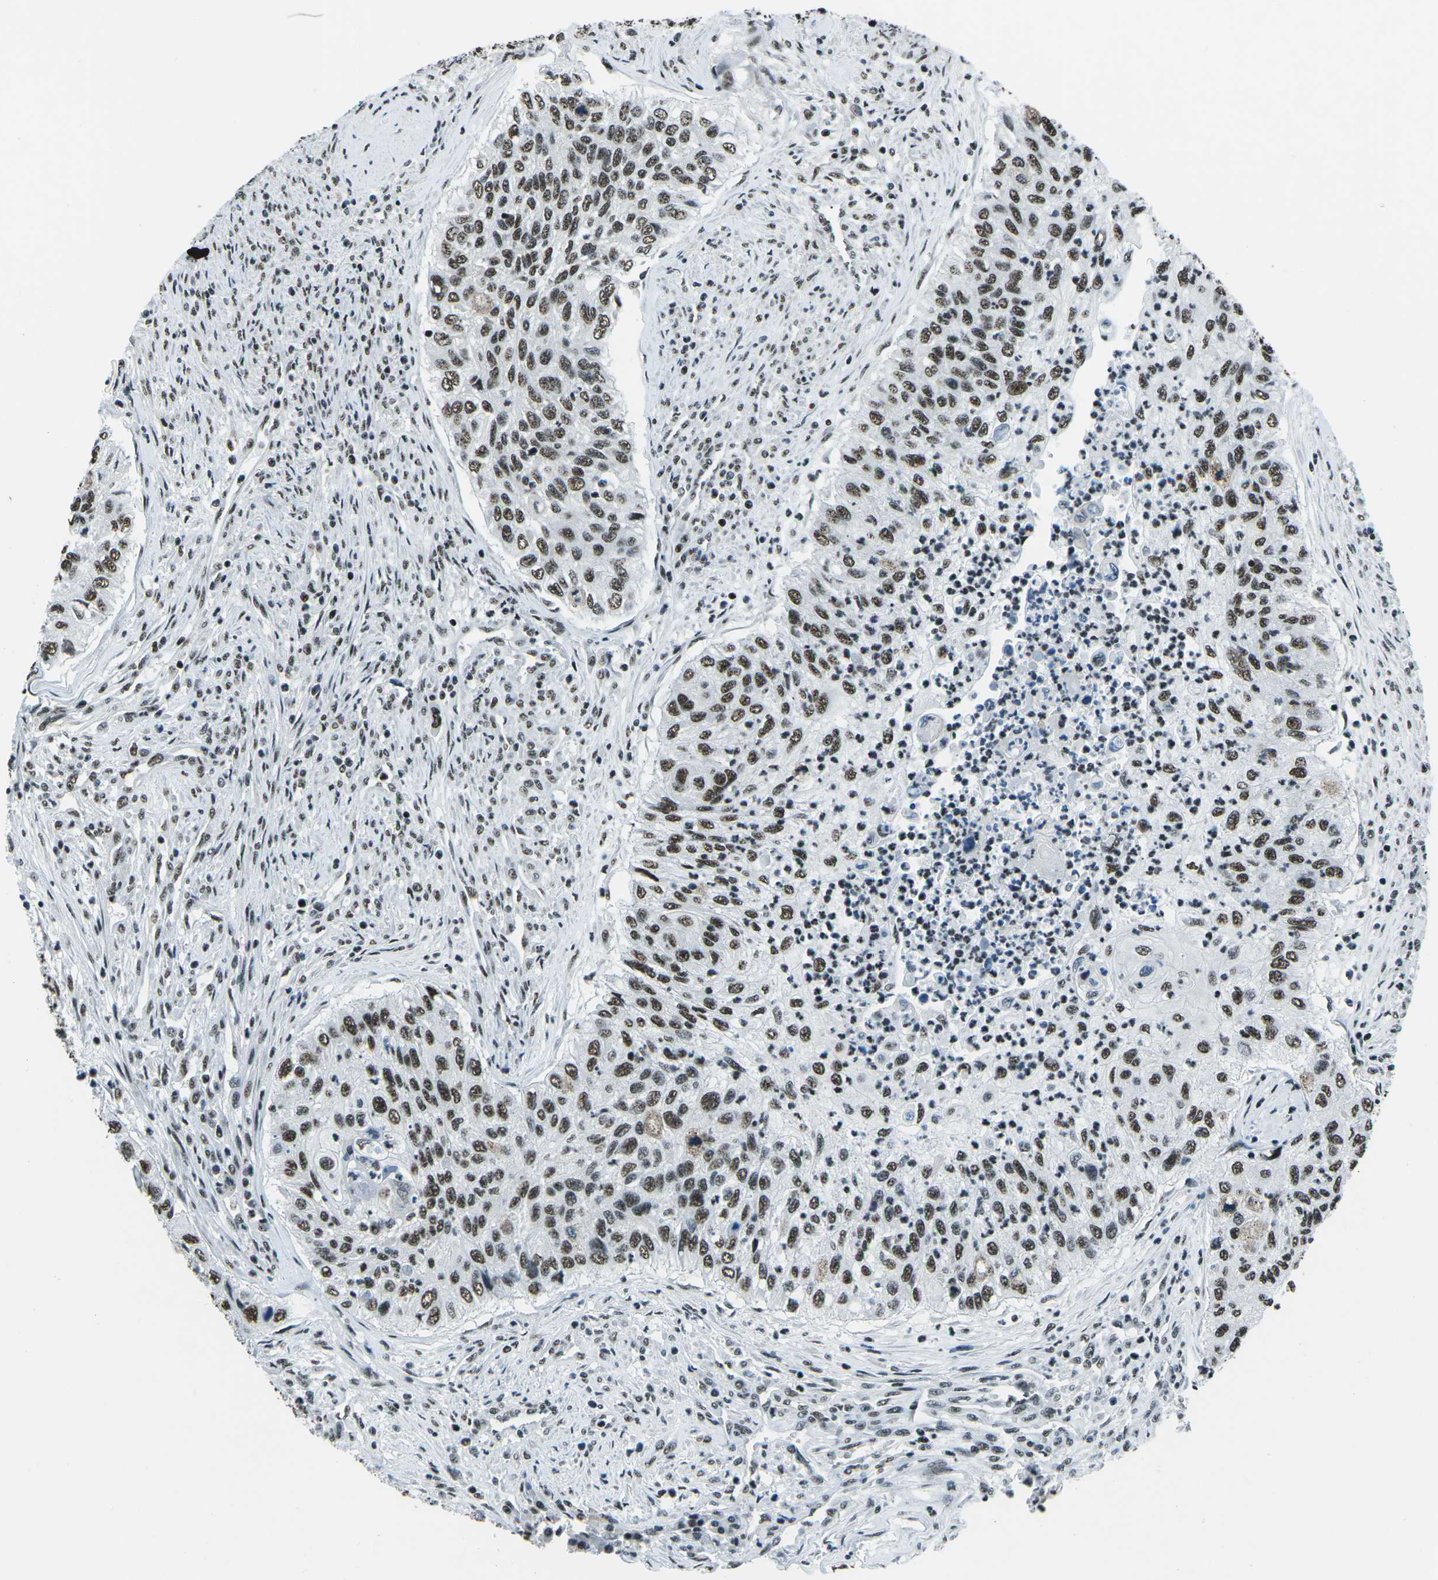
{"staining": {"intensity": "moderate", "quantity": ">75%", "location": "nuclear"}, "tissue": "urothelial cancer", "cell_type": "Tumor cells", "image_type": "cancer", "snomed": [{"axis": "morphology", "description": "Urothelial carcinoma, High grade"}, {"axis": "topography", "description": "Urinary bladder"}], "caption": "About >75% of tumor cells in human urothelial cancer show moderate nuclear protein expression as visualized by brown immunohistochemical staining.", "gene": "RBL2", "patient": {"sex": "female", "age": 60}}